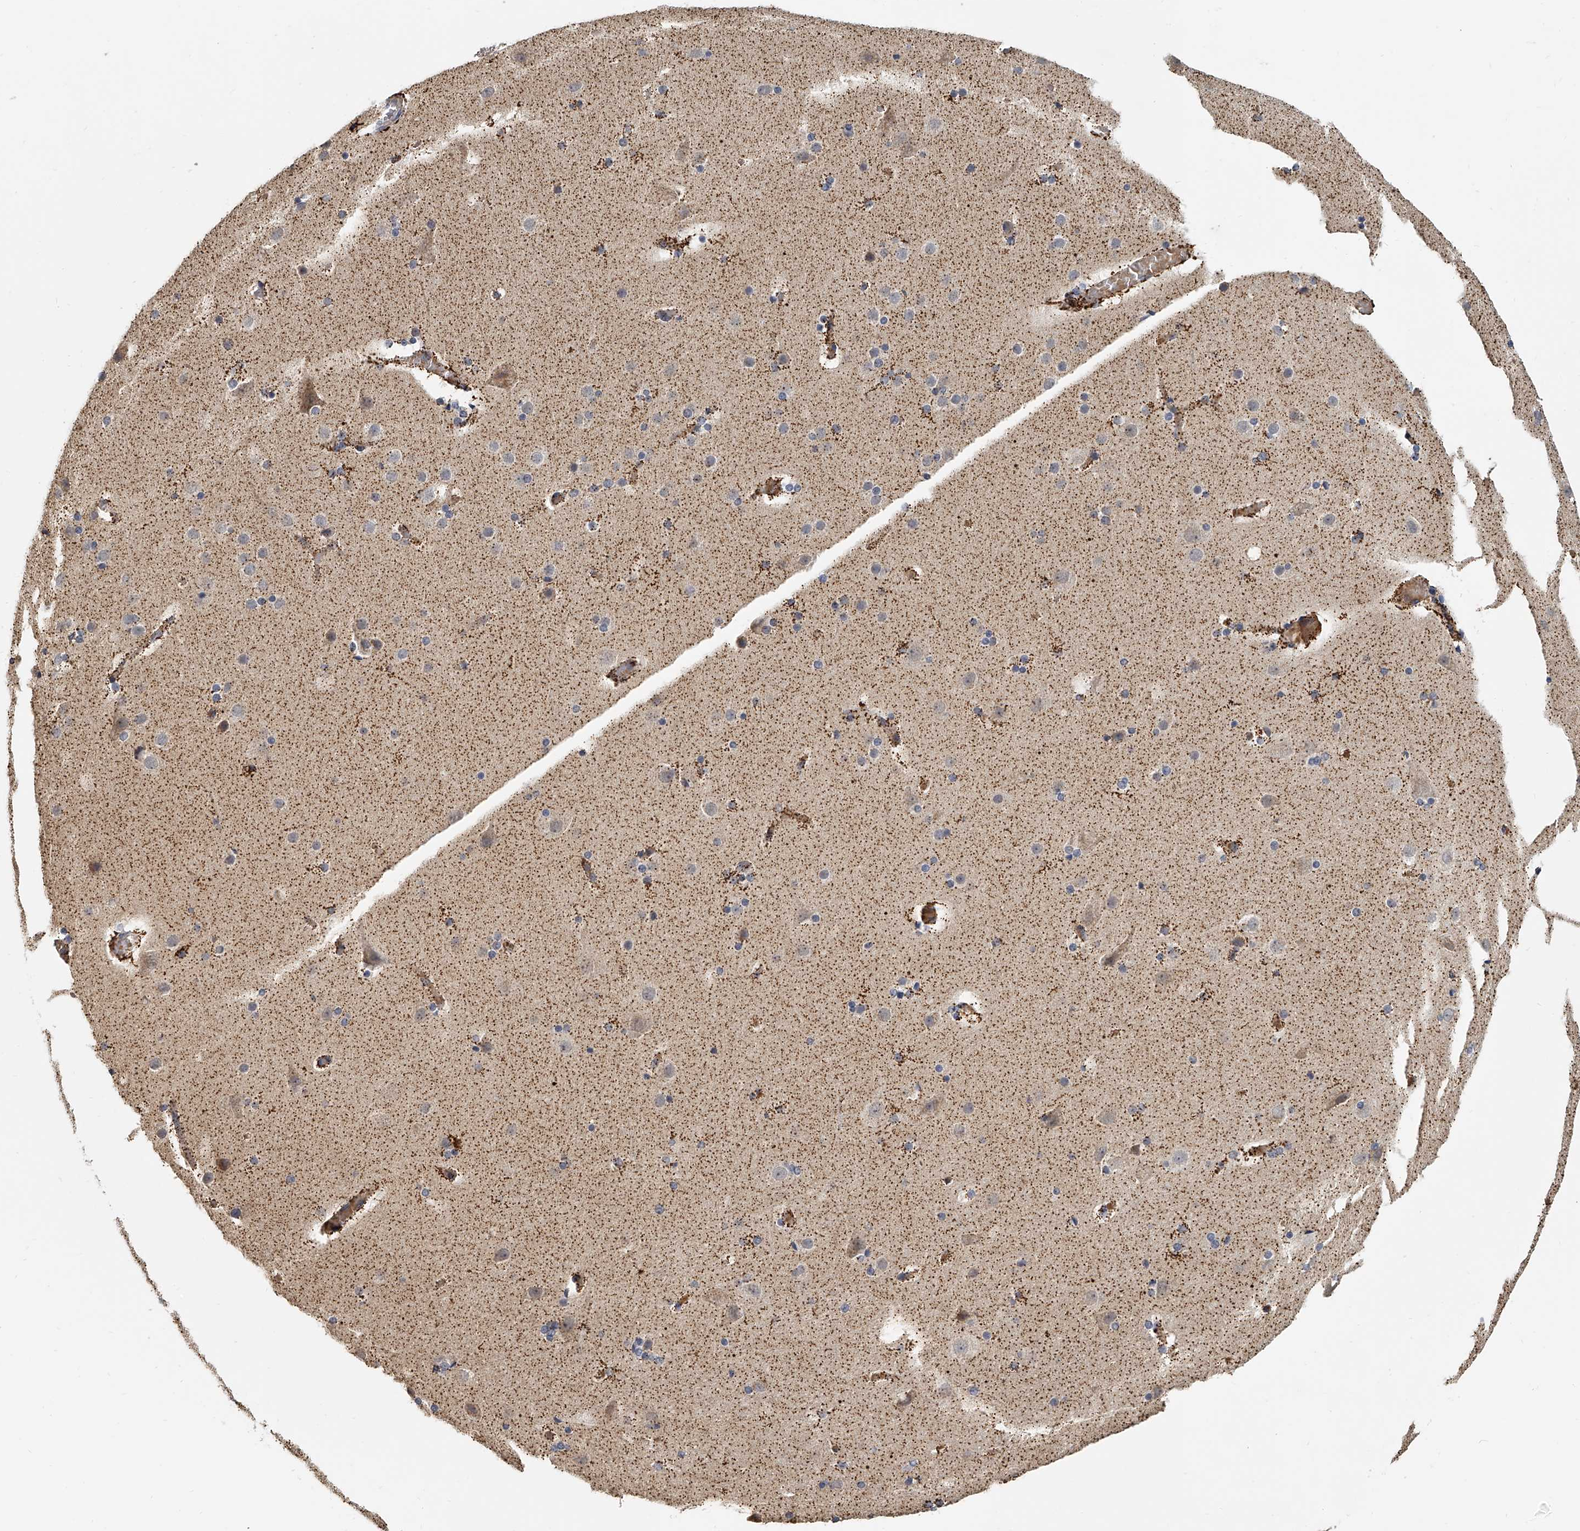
{"staining": {"intensity": "negative", "quantity": "none", "location": "none"}, "tissue": "cerebral cortex", "cell_type": "Endothelial cells", "image_type": "normal", "snomed": [{"axis": "morphology", "description": "Normal tissue, NOS"}, {"axis": "topography", "description": "Cerebral cortex"}], "caption": "A high-resolution micrograph shows immunohistochemistry (IHC) staining of normal cerebral cortex, which shows no significant staining in endothelial cells.", "gene": "KLHL7", "patient": {"sex": "male", "age": 57}}